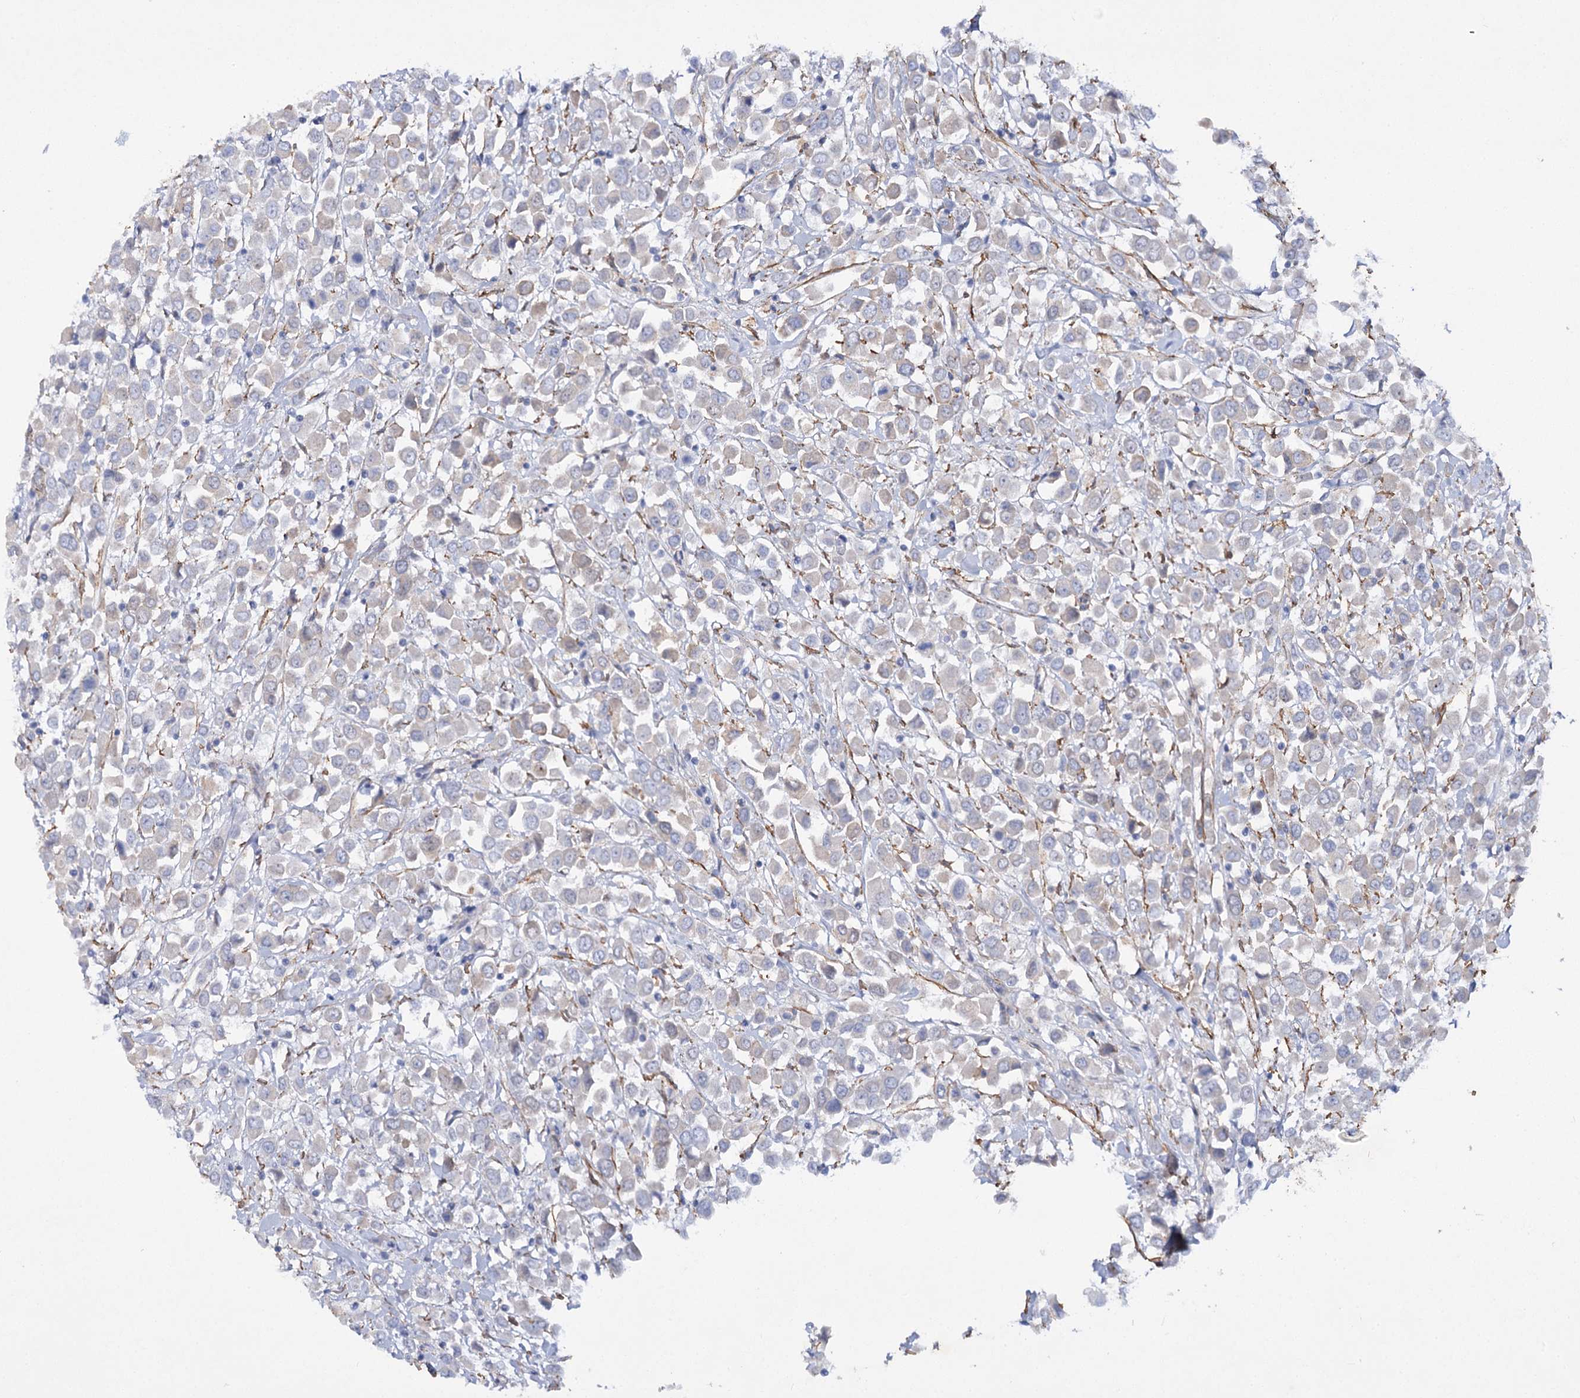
{"staining": {"intensity": "negative", "quantity": "none", "location": "none"}, "tissue": "breast cancer", "cell_type": "Tumor cells", "image_type": "cancer", "snomed": [{"axis": "morphology", "description": "Duct carcinoma"}, {"axis": "topography", "description": "Breast"}], "caption": "DAB immunohistochemical staining of breast infiltrating ductal carcinoma exhibits no significant expression in tumor cells.", "gene": "RTN2", "patient": {"sex": "female", "age": 61}}